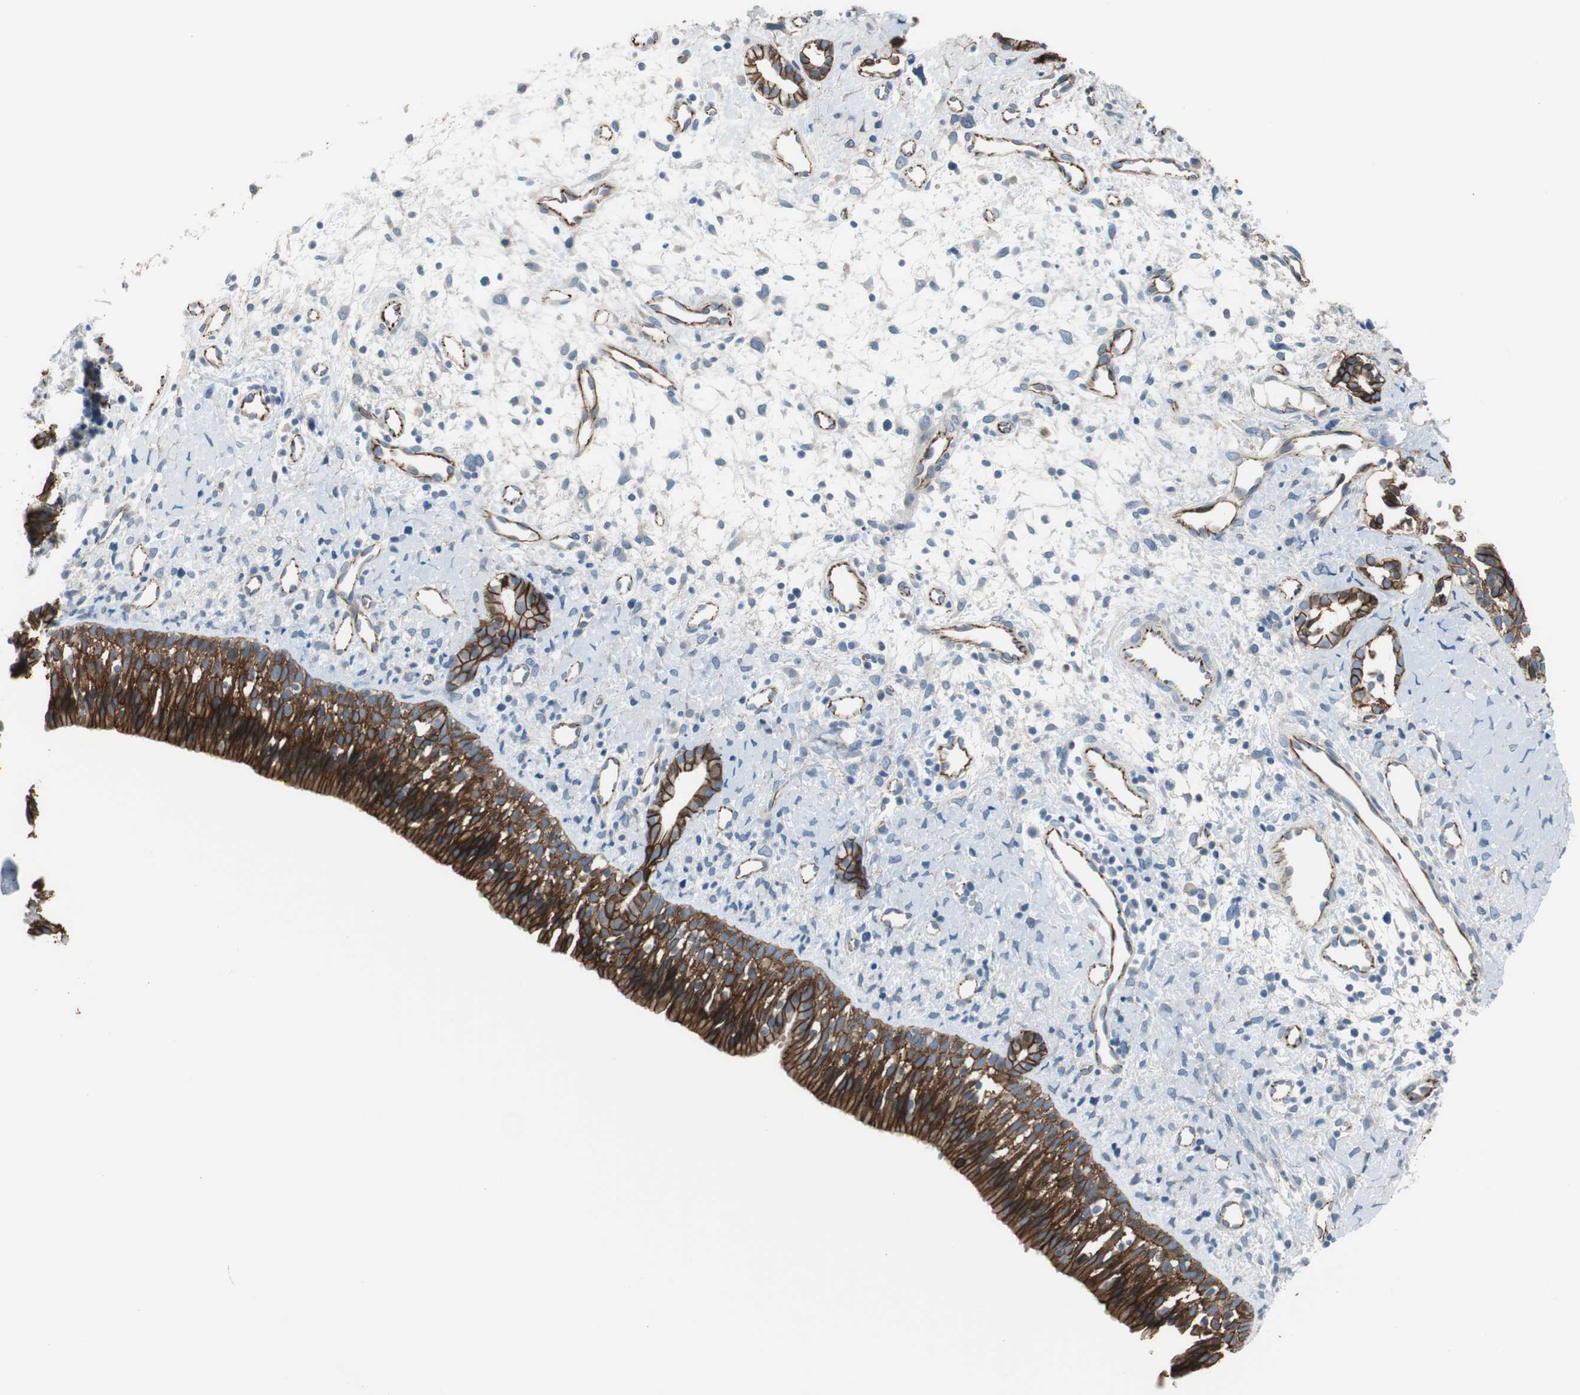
{"staining": {"intensity": "strong", "quantity": ">75%", "location": "cytoplasmic/membranous"}, "tissue": "nasopharynx", "cell_type": "Respiratory epithelial cells", "image_type": "normal", "snomed": [{"axis": "morphology", "description": "Normal tissue, NOS"}, {"axis": "topography", "description": "Nasopharynx"}], "caption": "IHC photomicrograph of unremarkable nasopharynx: nasopharynx stained using immunohistochemistry (IHC) shows high levels of strong protein expression localized specifically in the cytoplasmic/membranous of respiratory epithelial cells, appearing as a cytoplasmic/membranous brown color.", "gene": "STXBP4", "patient": {"sex": "male", "age": 22}}